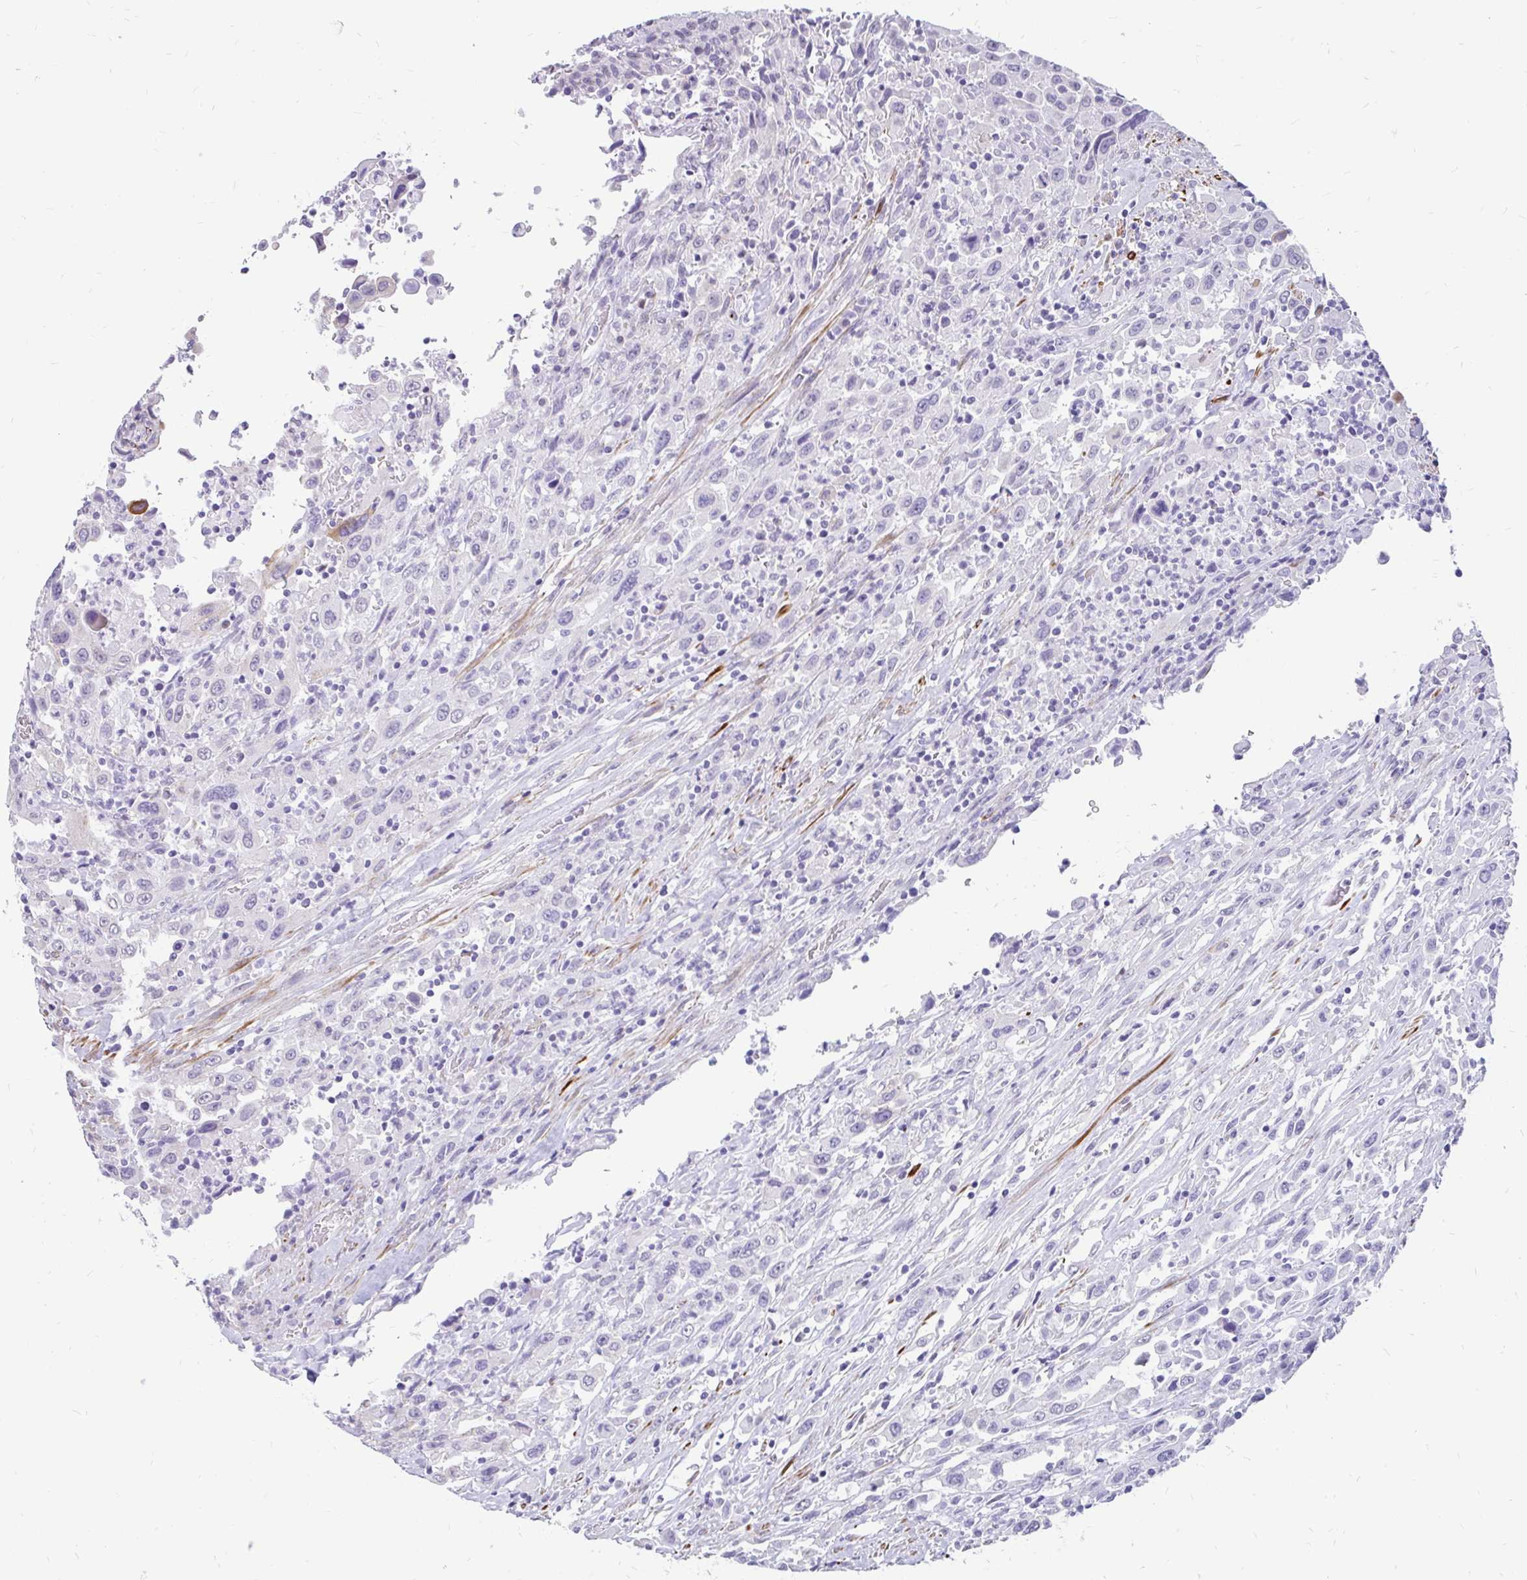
{"staining": {"intensity": "negative", "quantity": "none", "location": "none"}, "tissue": "urothelial cancer", "cell_type": "Tumor cells", "image_type": "cancer", "snomed": [{"axis": "morphology", "description": "Urothelial carcinoma, High grade"}, {"axis": "topography", "description": "Urinary bladder"}], "caption": "Micrograph shows no significant protein staining in tumor cells of high-grade urothelial carcinoma.", "gene": "EML5", "patient": {"sex": "male", "age": 61}}